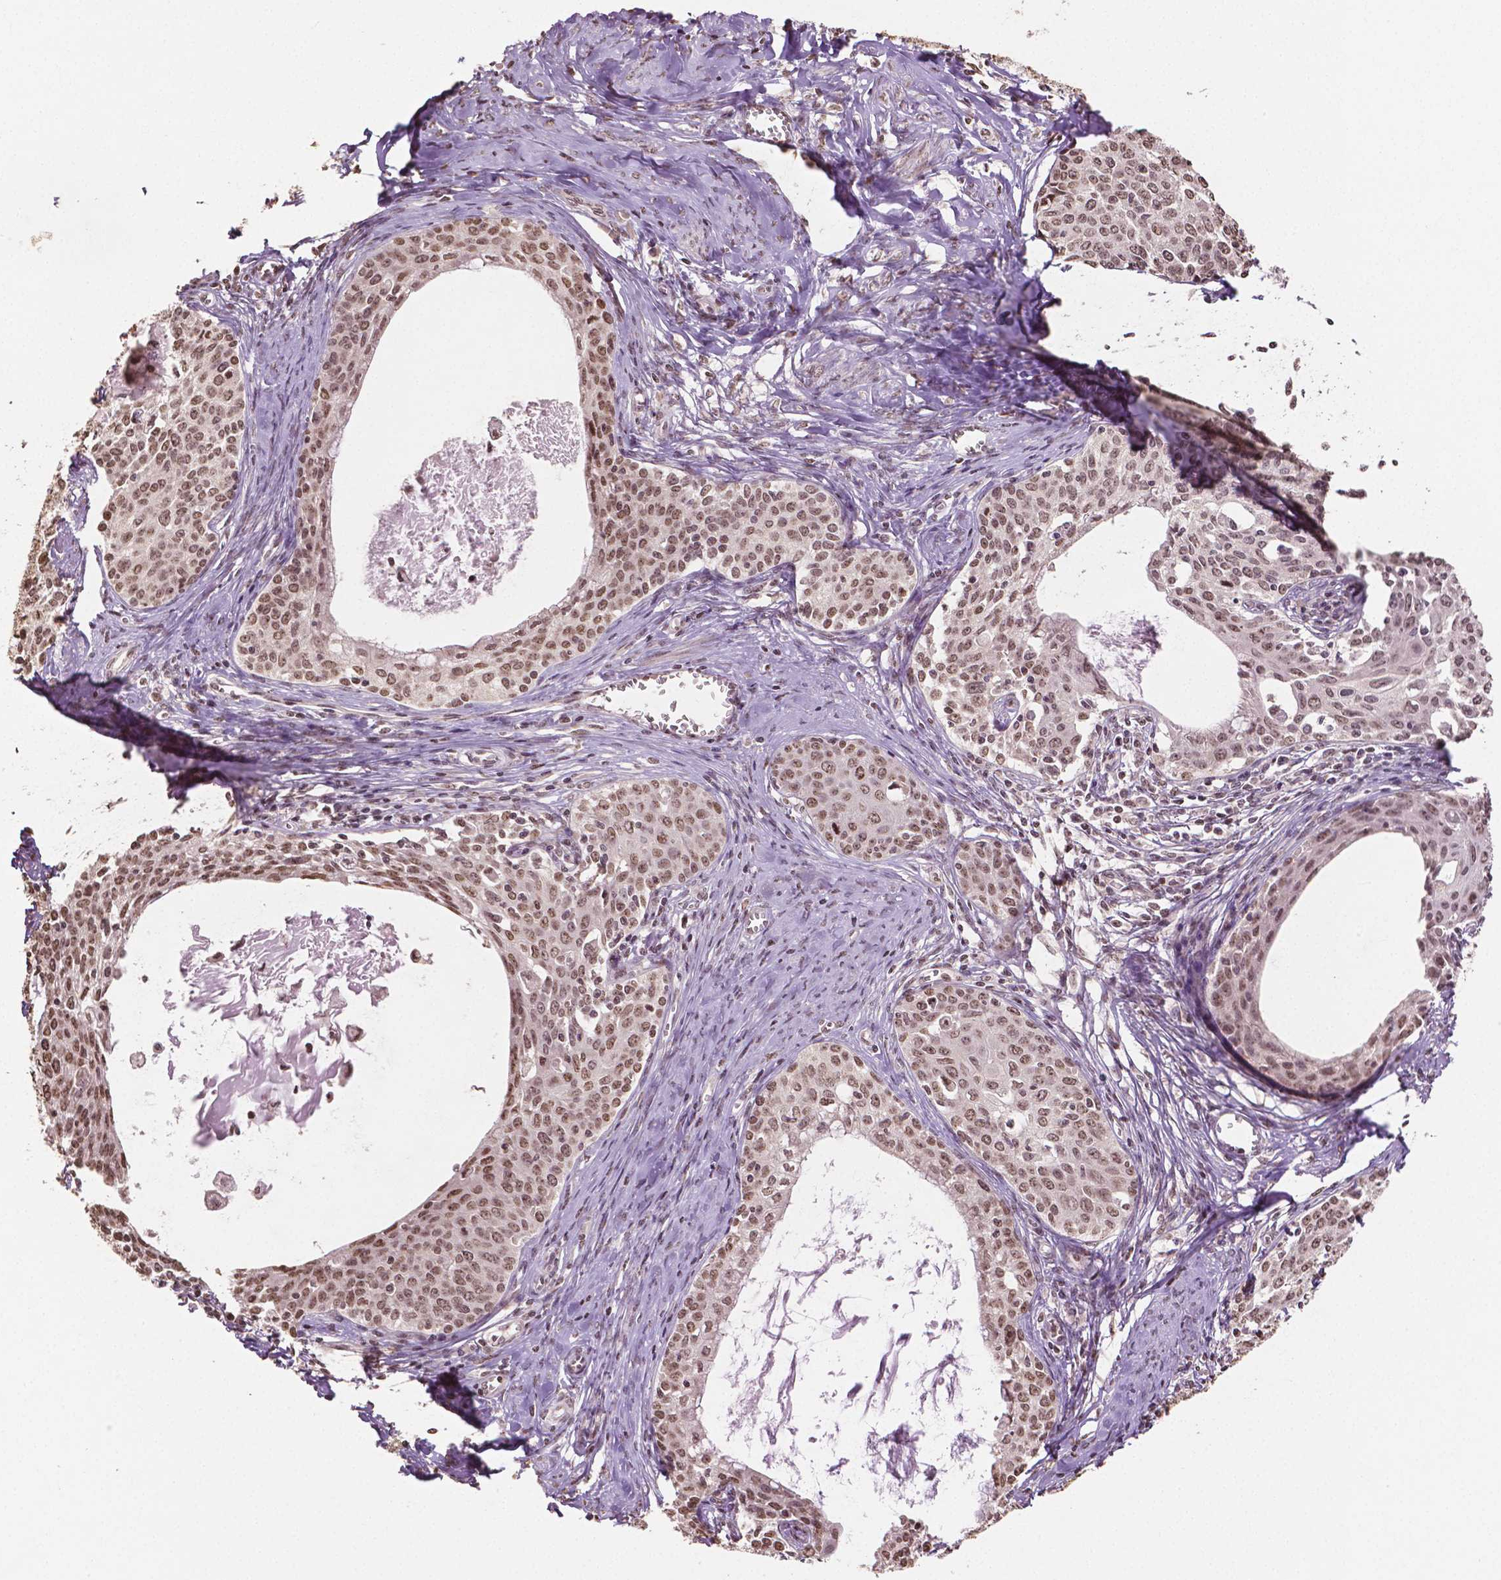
{"staining": {"intensity": "moderate", "quantity": ">75%", "location": "nuclear"}, "tissue": "cervical cancer", "cell_type": "Tumor cells", "image_type": "cancer", "snomed": [{"axis": "morphology", "description": "Squamous cell carcinoma, NOS"}, {"axis": "morphology", "description": "Adenocarcinoma, NOS"}, {"axis": "topography", "description": "Cervix"}], "caption": "Cervical cancer (squamous cell carcinoma) stained with a brown dye shows moderate nuclear positive positivity in about >75% of tumor cells.", "gene": "DEK", "patient": {"sex": "female", "age": 52}}